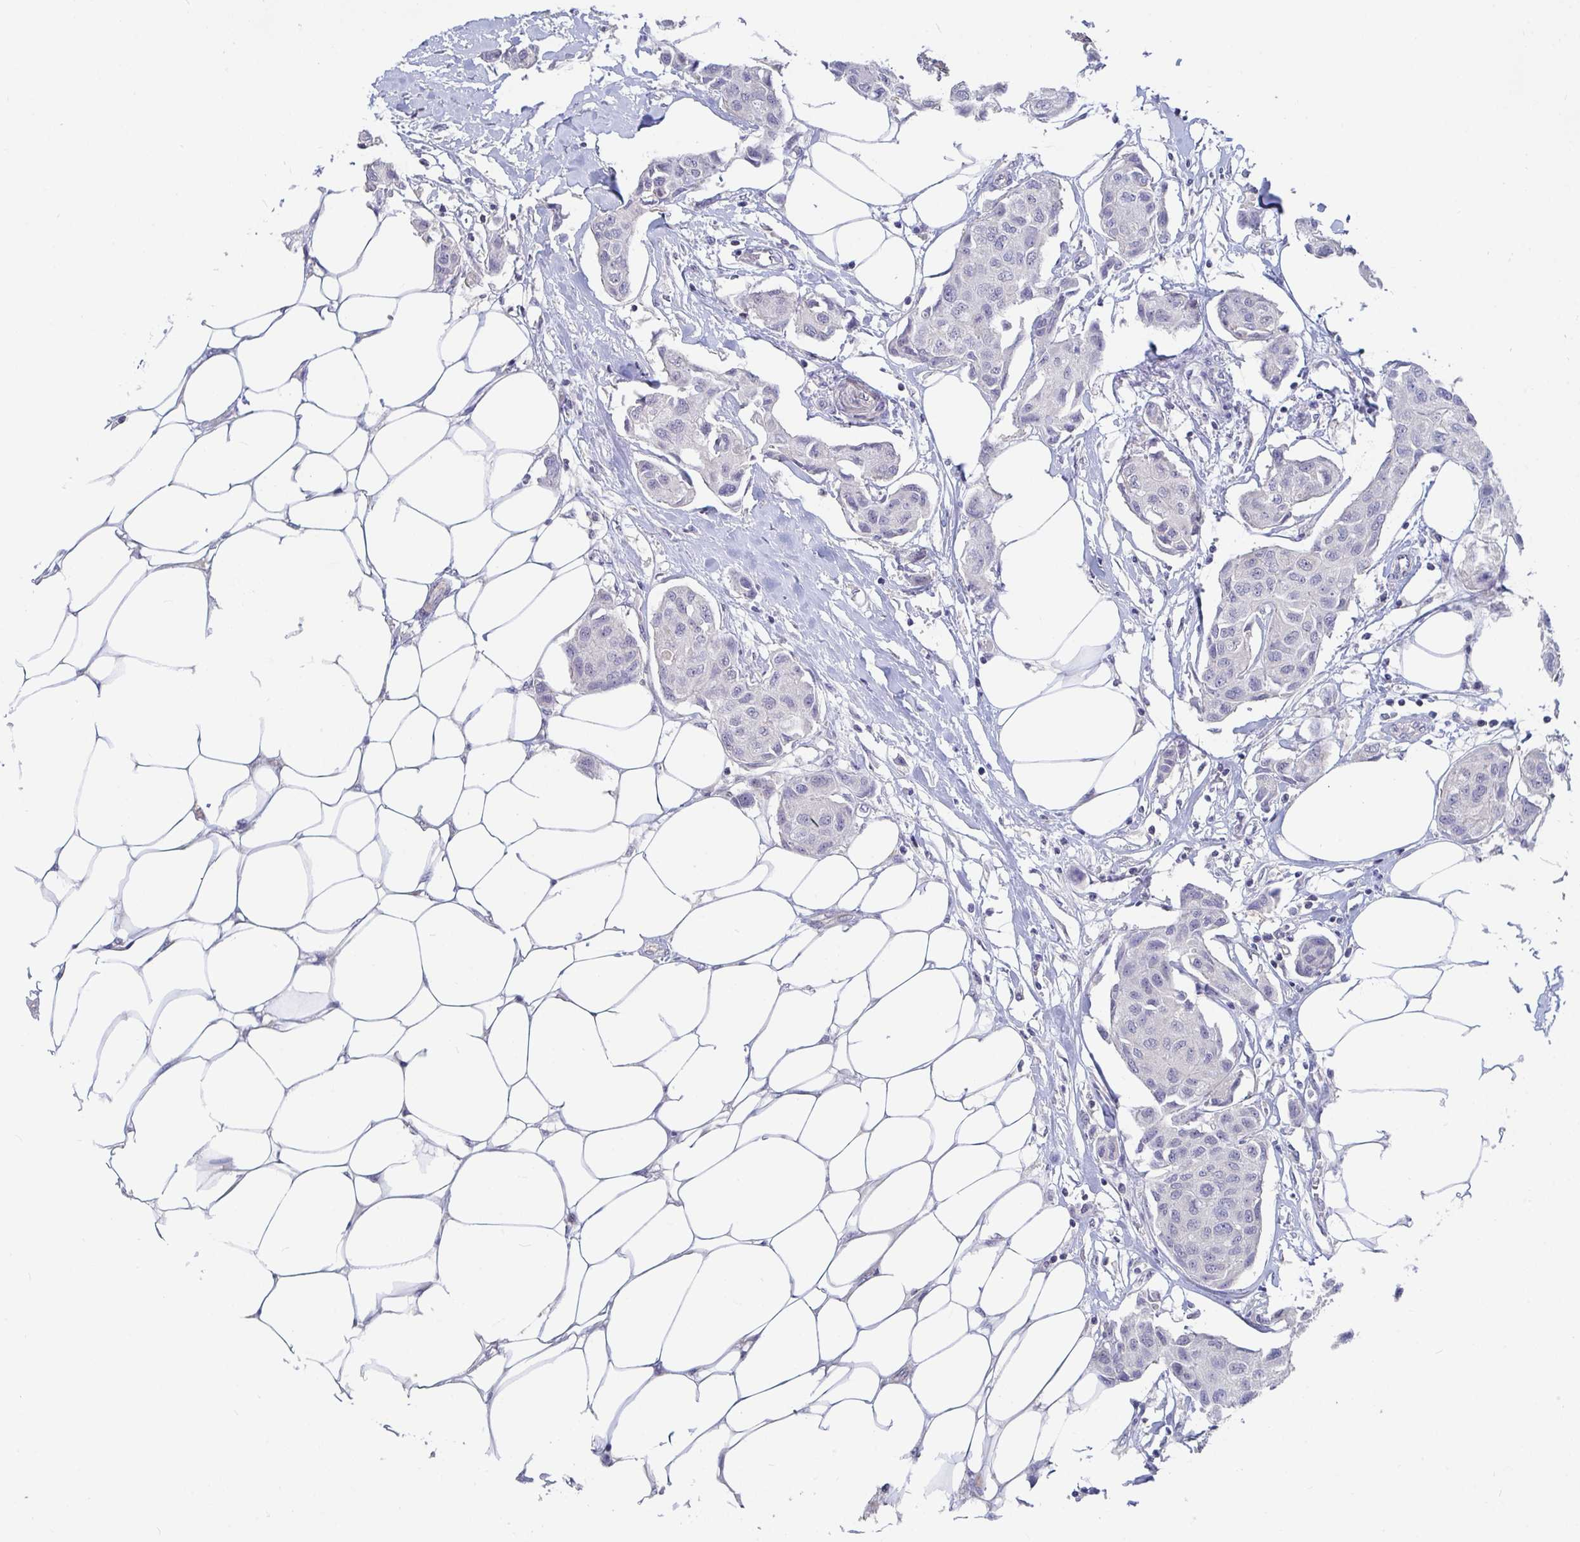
{"staining": {"intensity": "negative", "quantity": "none", "location": "none"}, "tissue": "breast cancer", "cell_type": "Tumor cells", "image_type": "cancer", "snomed": [{"axis": "morphology", "description": "Duct carcinoma"}, {"axis": "topography", "description": "Breast"}, {"axis": "topography", "description": "Lymph node"}], "caption": "Histopathology image shows no significant protein staining in tumor cells of breast invasive ductal carcinoma. (DAB (3,3'-diaminobenzidine) IHC, high magnification).", "gene": "FAM156B", "patient": {"sex": "female", "age": 80}}